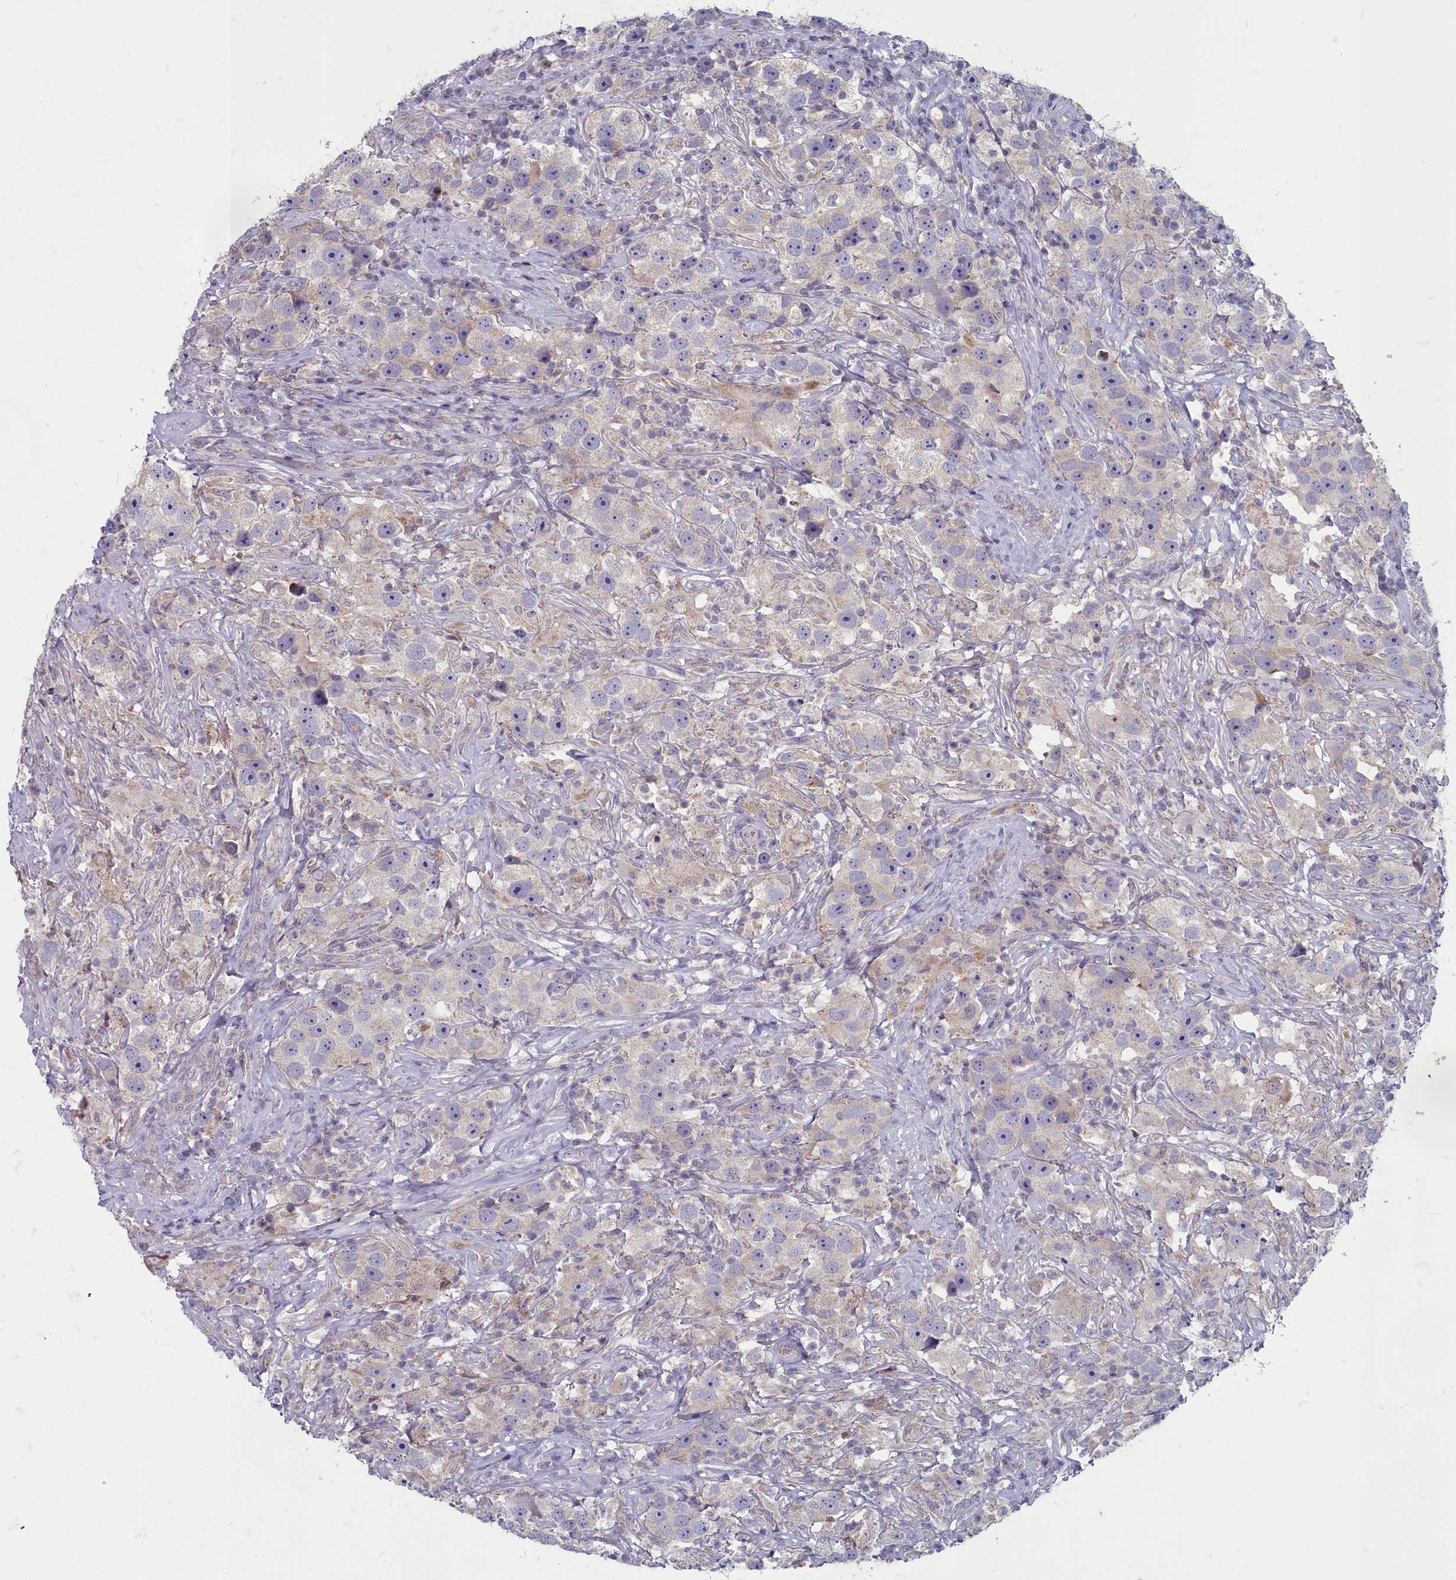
{"staining": {"intensity": "weak", "quantity": "<25%", "location": "cytoplasmic/membranous"}, "tissue": "testis cancer", "cell_type": "Tumor cells", "image_type": "cancer", "snomed": [{"axis": "morphology", "description": "Seminoma, NOS"}, {"axis": "topography", "description": "Testis"}], "caption": "Tumor cells are negative for brown protein staining in testis cancer.", "gene": "INSYN2A", "patient": {"sex": "male", "age": 49}}